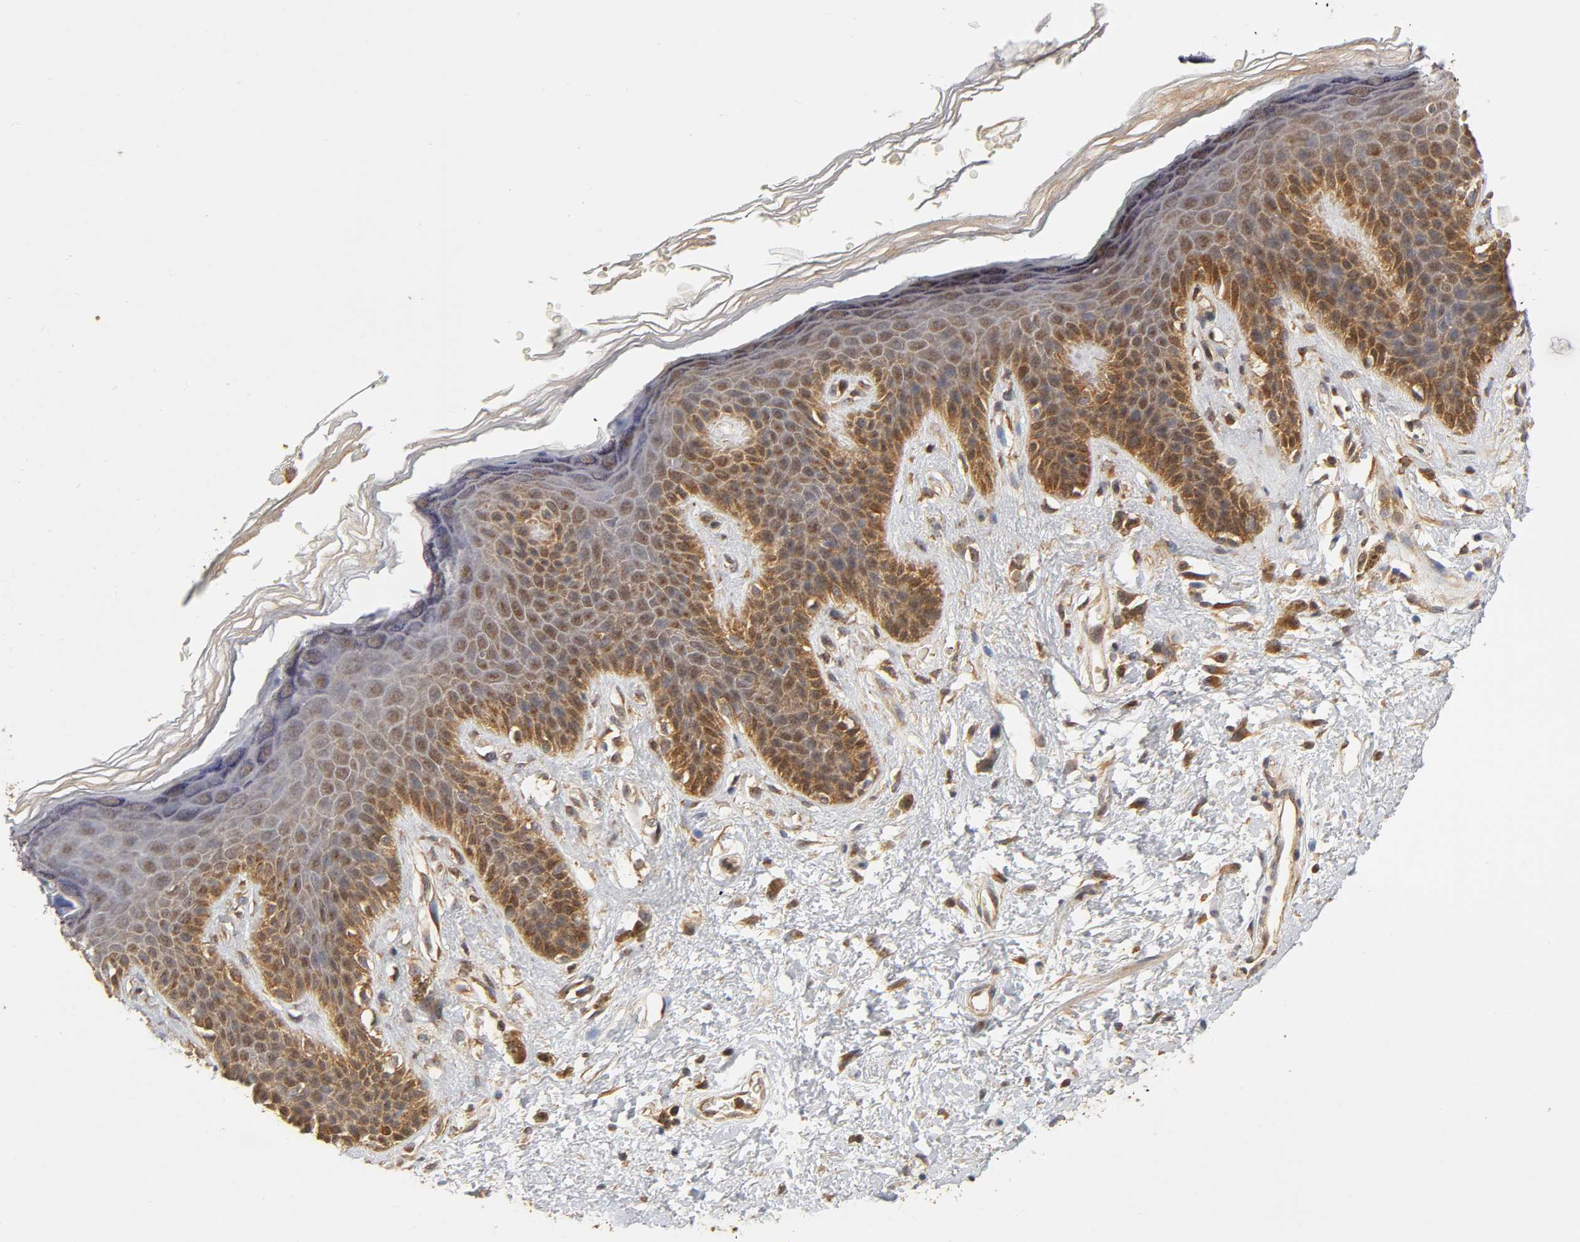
{"staining": {"intensity": "moderate", "quantity": "25%-75%", "location": "cytoplasmic/membranous,nuclear"}, "tissue": "skin", "cell_type": "Epidermal cells", "image_type": "normal", "snomed": [{"axis": "morphology", "description": "Normal tissue, NOS"}, {"axis": "topography", "description": "Anal"}], "caption": "This photomicrograph displays normal skin stained with immunohistochemistry to label a protein in brown. The cytoplasmic/membranous,nuclear of epidermal cells show moderate positivity for the protein. Nuclei are counter-stained blue.", "gene": "PAFAH1B1", "patient": {"sex": "female", "age": 46}}